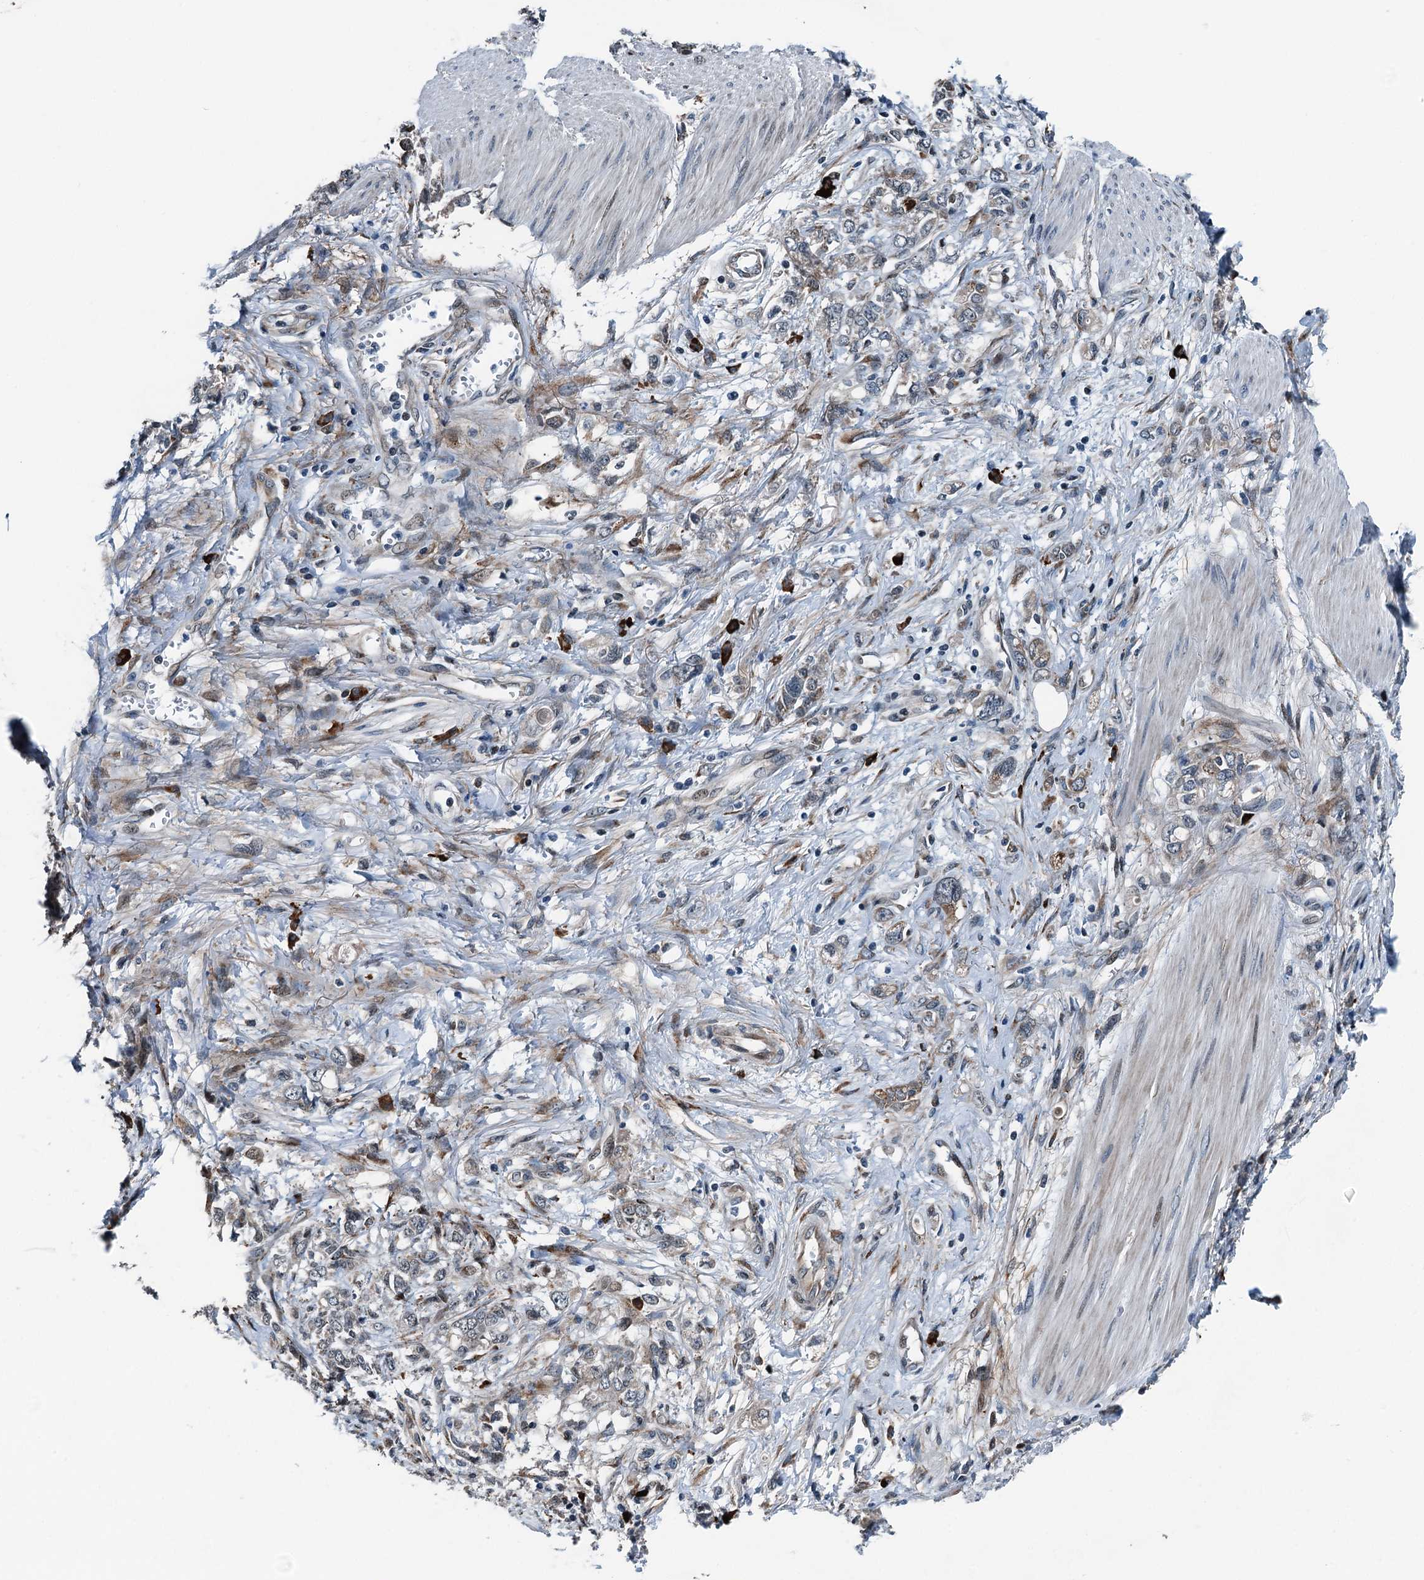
{"staining": {"intensity": "weak", "quantity": "25%-75%", "location": "cytoplasmic/membranous"}, "tissue": "stomach cancer", "cell_type": "Tumor cells", "image_type": "cancer", "snomed": [{"axis": "morphology", "description": "Adenocarcinoma, NOS"}, {"axis": "topography", "description": "Stomach"}], "caption": "Protein staining demonstrates weak cytoplasmic/membranous positivity in about 25%-75% of tumor cells in stomach adenocarcinoma.", "gene": "TAMALIN", "patient": {"sex": "female", "age": 76}}